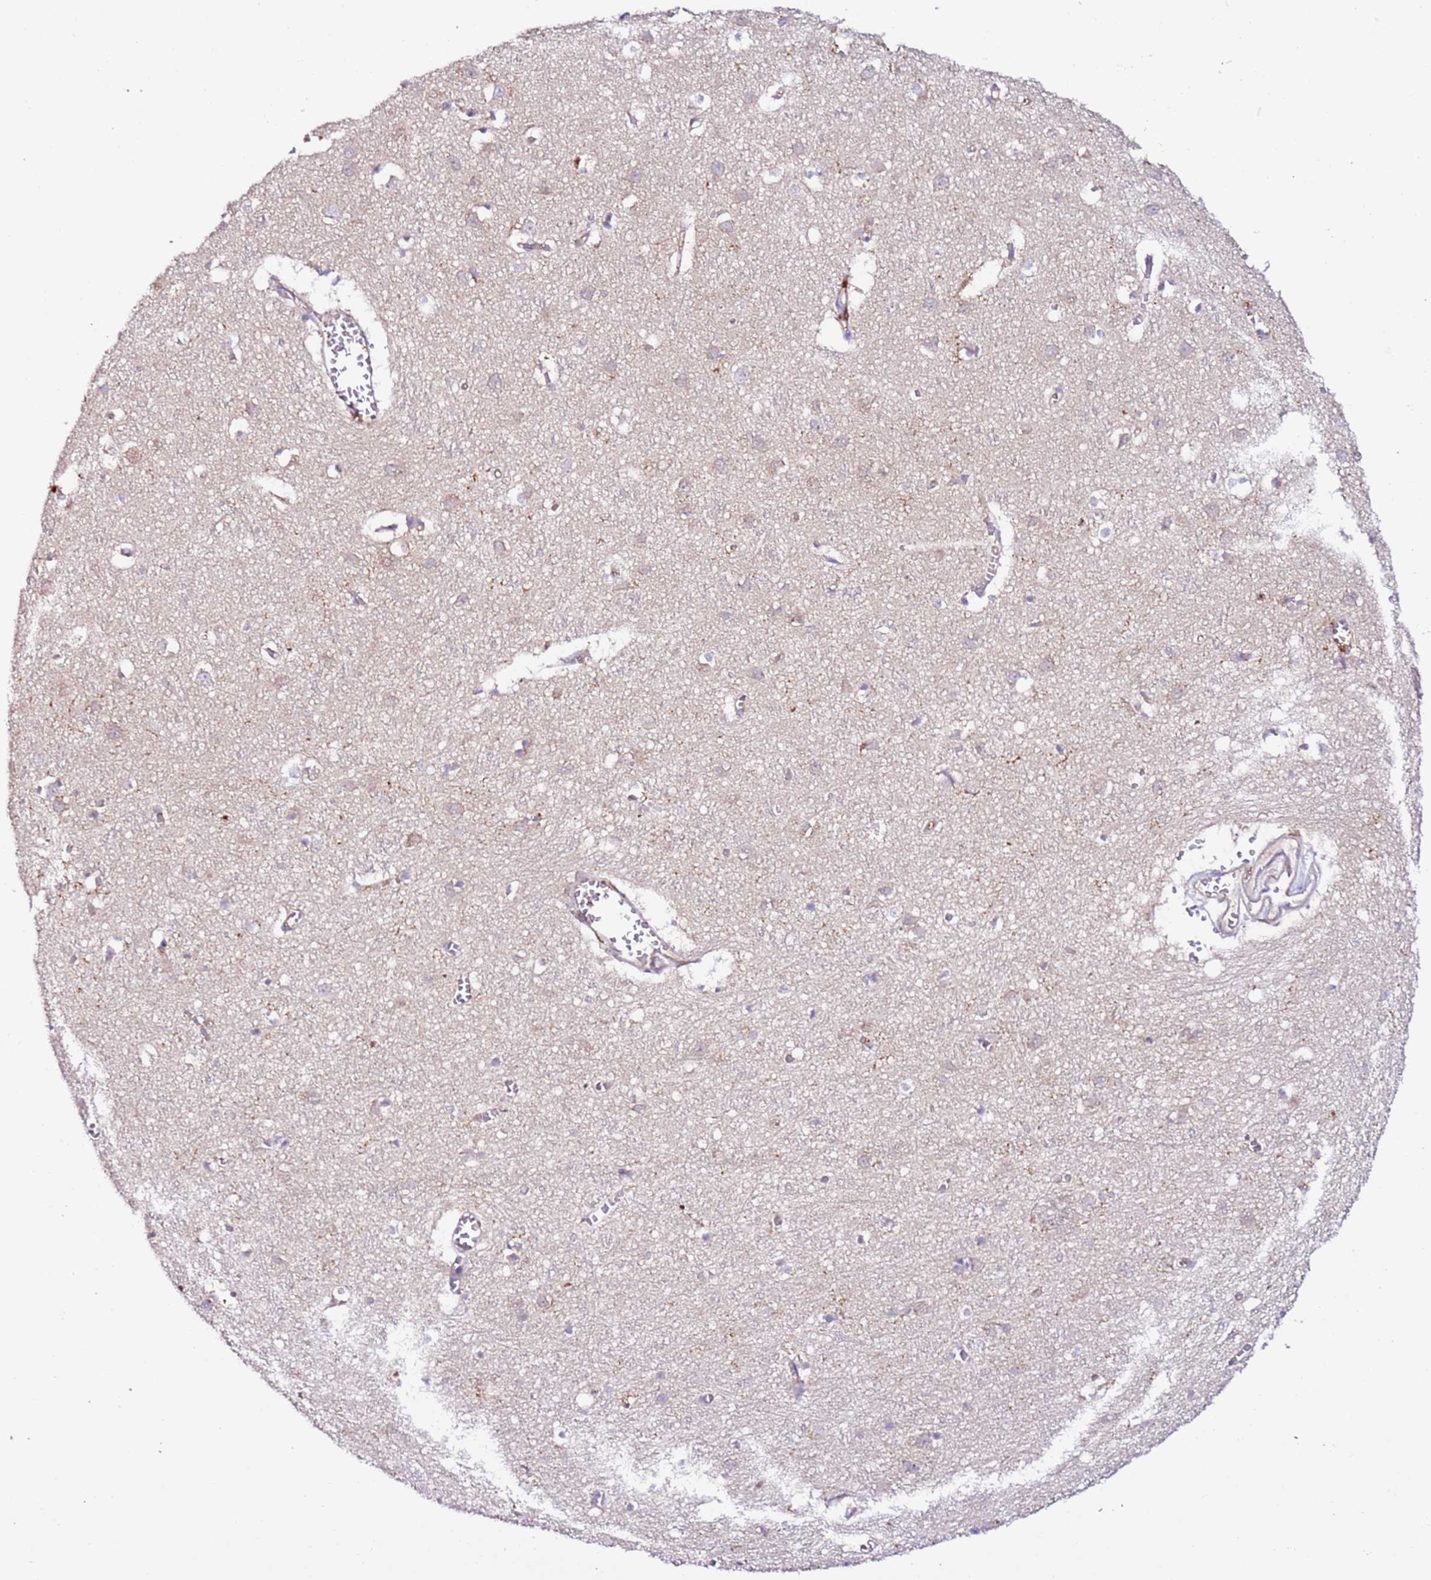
{"staining": {"intensity": "weak", "quantity": "<25%", "location": "cytoplasmic/membranous"}, "tissue": "cerebral cortex", "cell_type": "Endothelial cells", "image_type": "normal", "snomed": [{"axis": "morphology", "description": "Normal tissue, NOS"}, {"axis": "topography", "description": "Cerebral cortex"}], "caption": "IHC photomicrograph of unremarkable cerebral cortex stained for a protein (brown), which reveals no expression in endothelial cells. Brightfield microscopy of immunohistochemistry stained with DAB (3,3'-diaminobenzidine) (brown) and hematoxylin (blue), captured at high magnification.", "gene": "FLVCR1", "patient": {"sex": "female", "age": 64}}